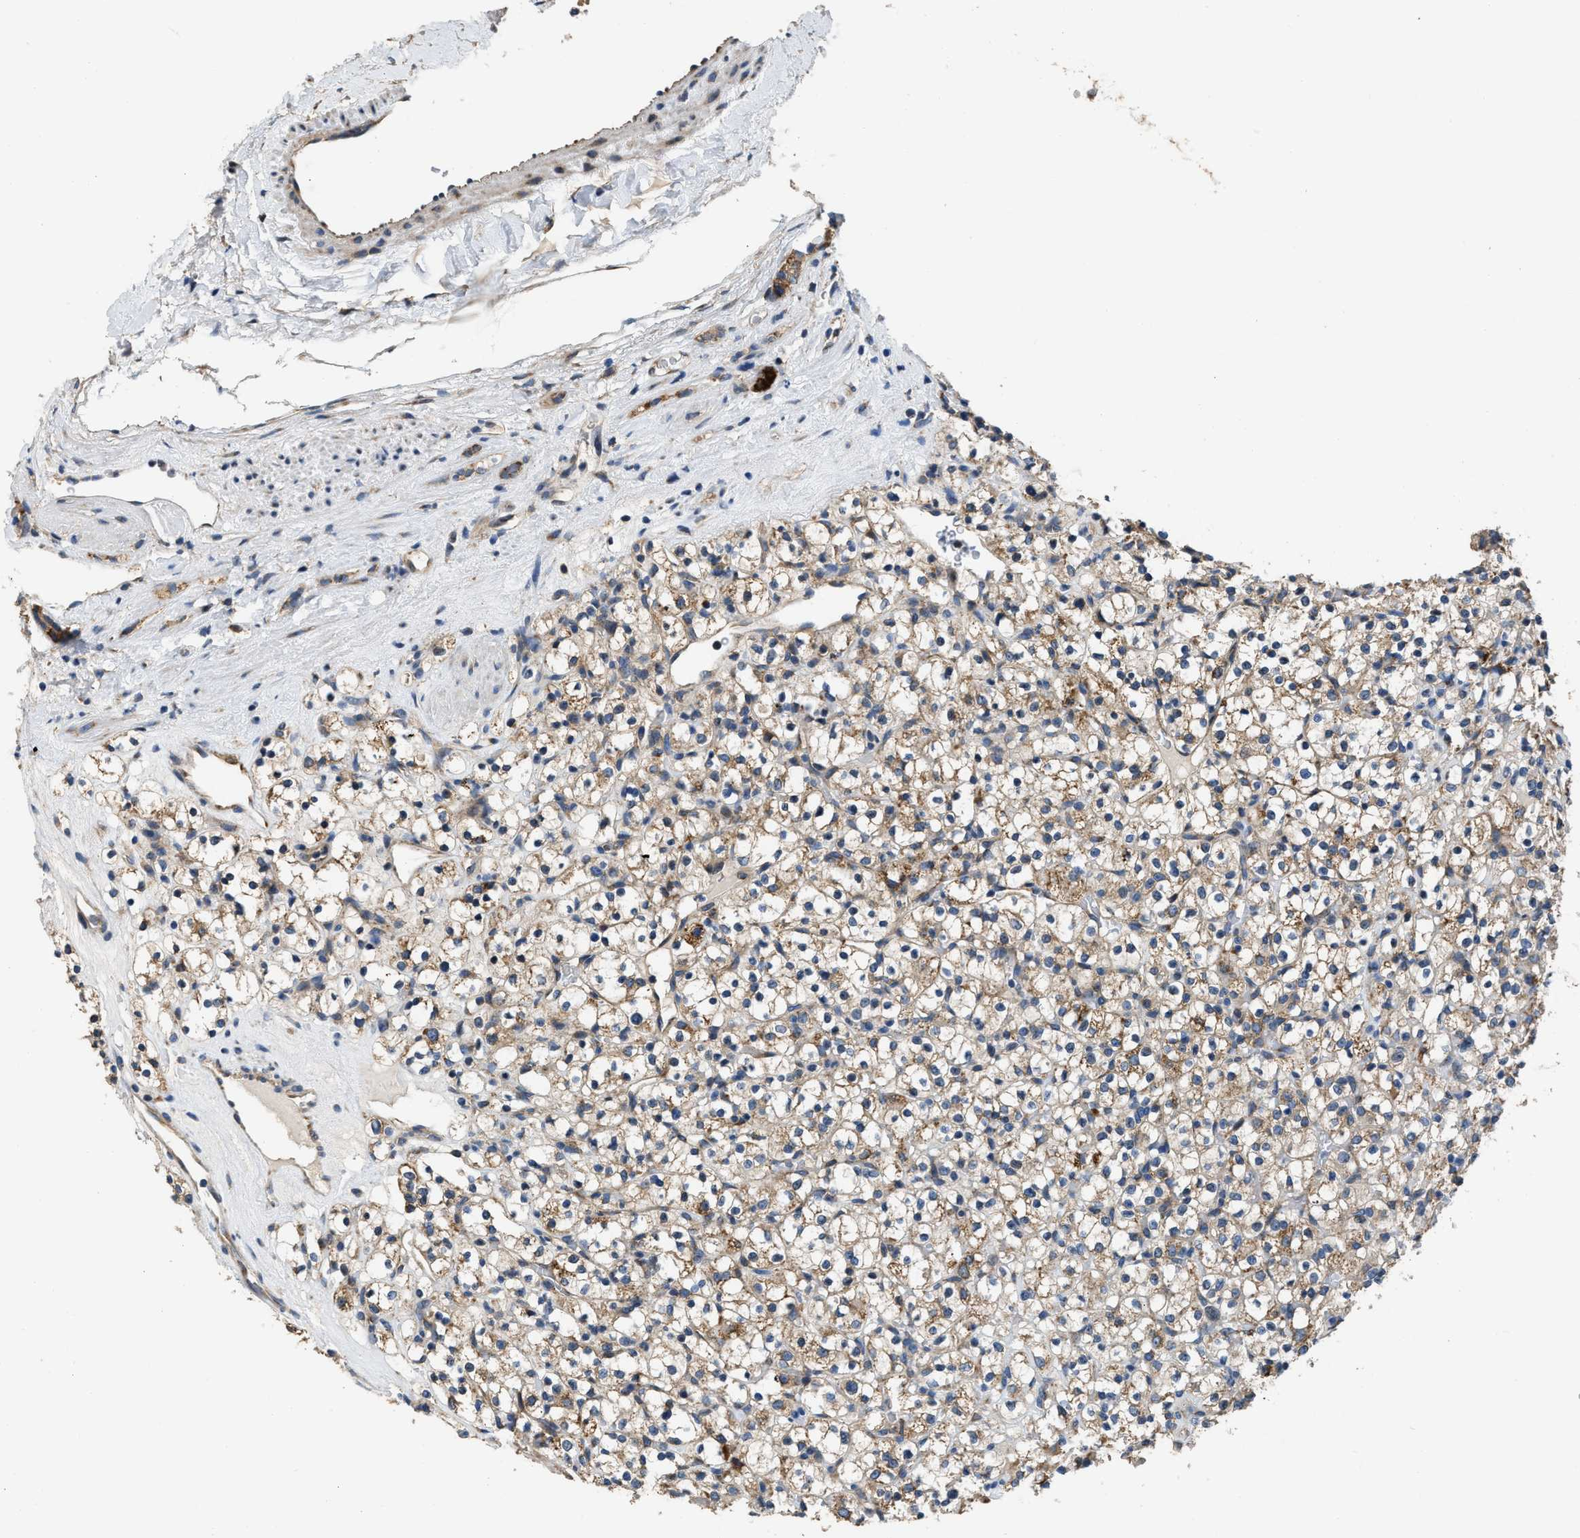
{"staining": {"intensity": "weak", "quantity": ">75%", "location": "cytoplasmic/membranous"}, "tissue": "renal cancer", "cell_type": "Tumor cells", "image_type": "cancer", "snomed": [{"axis": "morphology", "description": "Normal tissue, NOS"}, {"axis": "morphology", "description": "Adenocarcinoma, NOS"}, {"axis": "topography", "description": "Kidney"}], "caption": "Immunohistochemical staining of human renal adenocarcinoma exhibits weak cytoplasmic/membranous protein staining in about >75% of tumor cells.", "gene": "TMEM150A", "patient": {"sex": "female", "age": 72}}